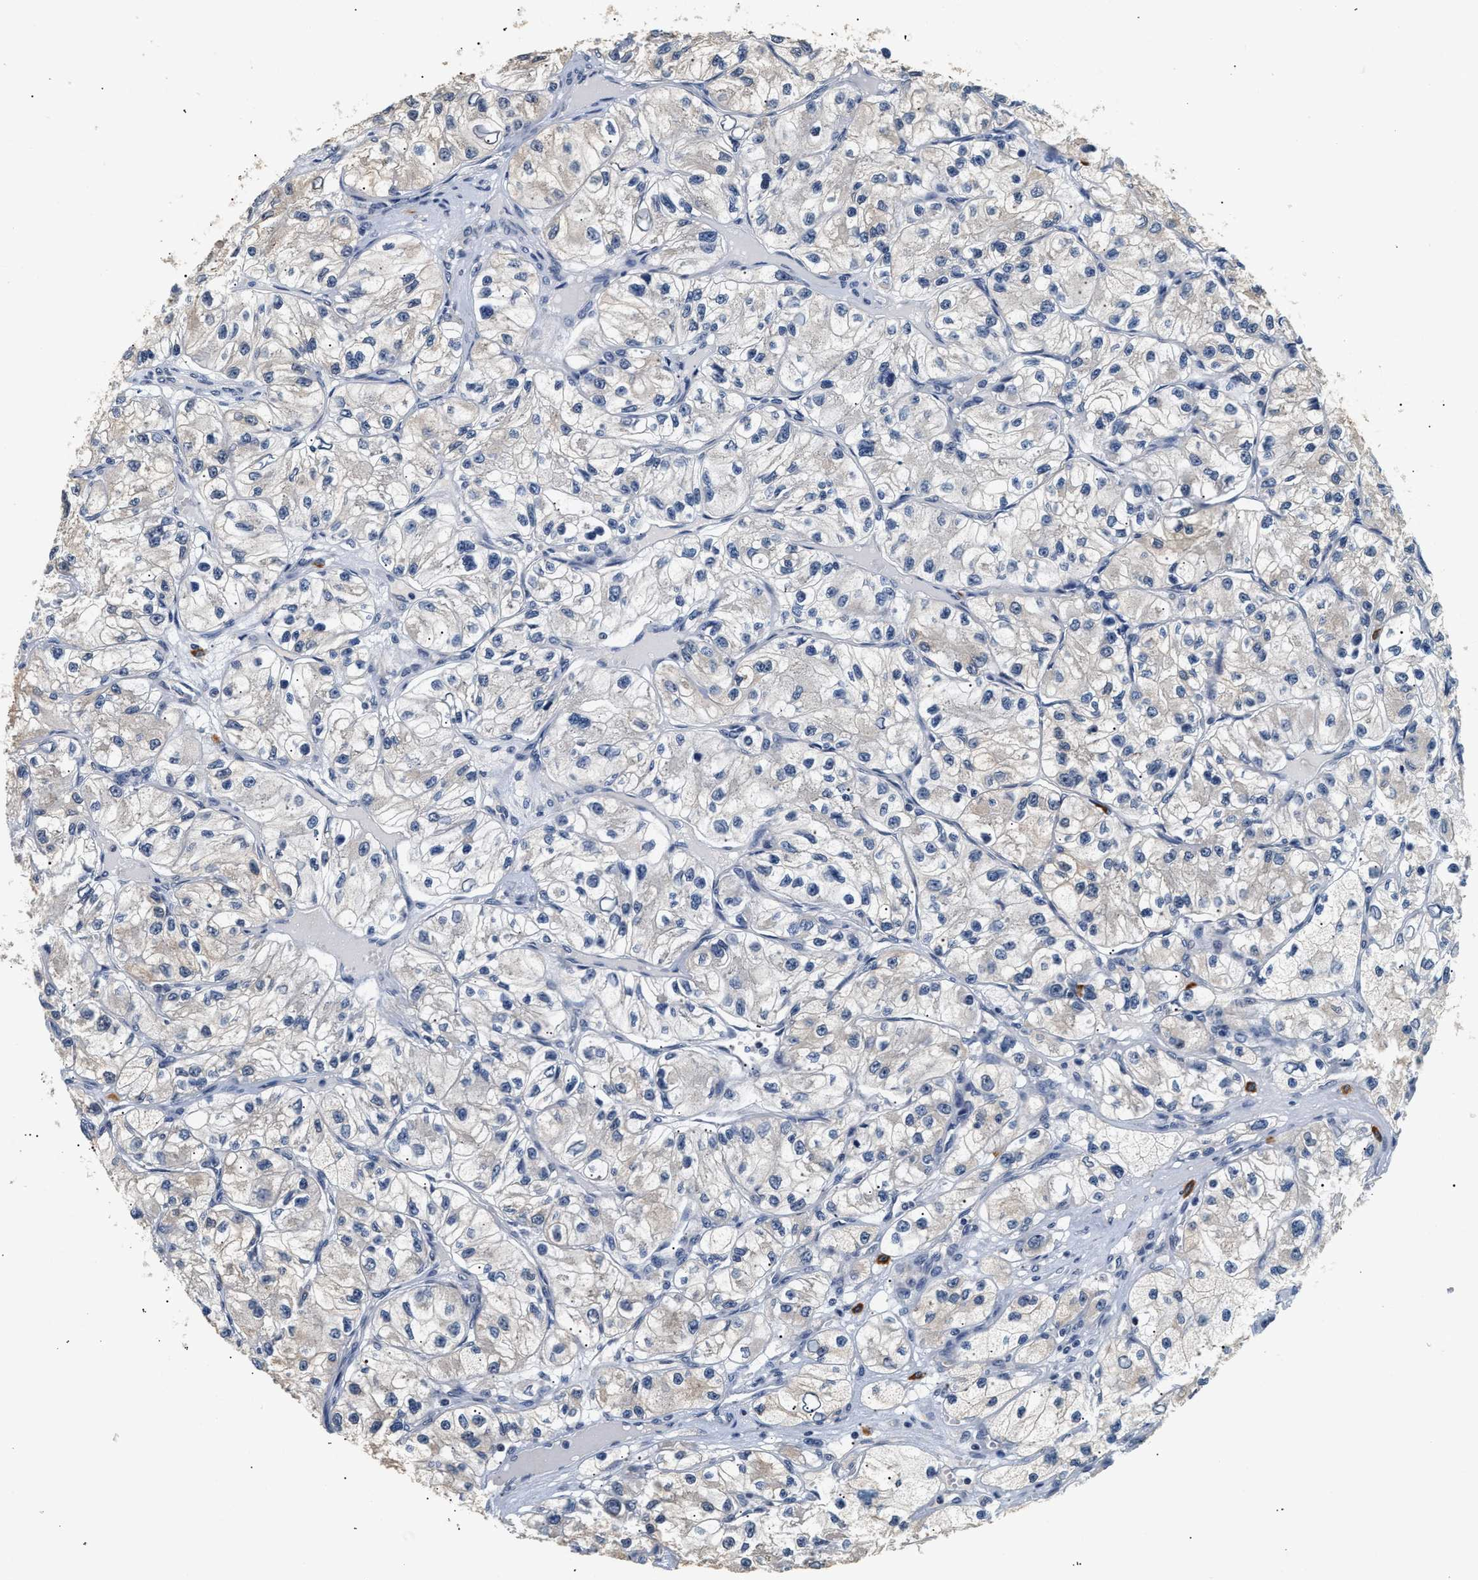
{"staining": {"intensity": "moderate", "quantity": "<25%", "location": "nuclear"}, "tissue": "renal cancer", "cell_type": "Tumor cells", "image_type": "cancer", "snomed": [{"axis": "morphology", "description": "Adenocarcinoma, NOS"}, {"axis": "topography", "description": "Kidney"}], "caption": "This is an image of immunohistochemistry (IHC) staining of renal cancer (adenocarcinoma), which shows moderate staining in the nuclear of tumor cells.", "gene": "THOC1", "patient": {"sex": "female", "age": 57}}